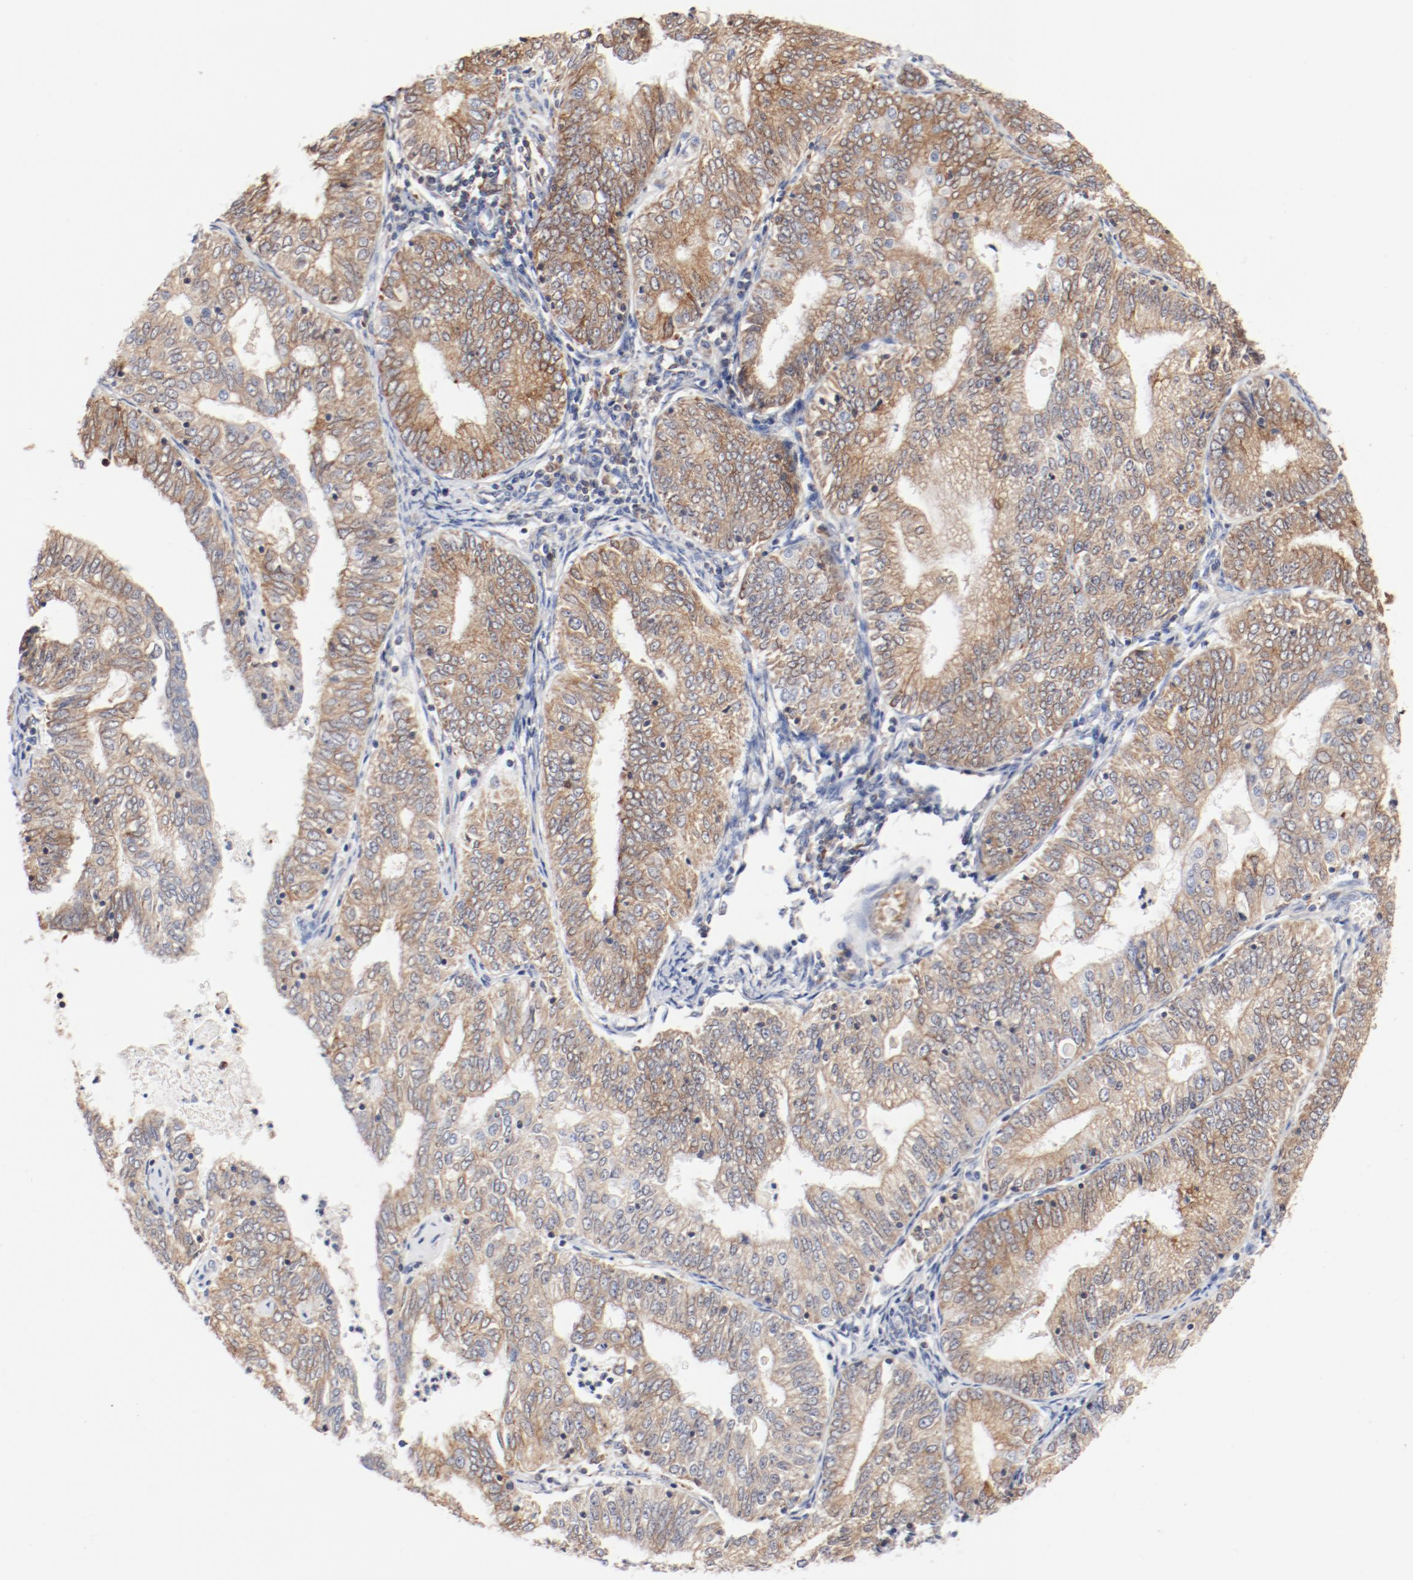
{"staining": {"intensity": "moderate", "quantity": ">75%", "location": "cytoplasmic/membranous"}, "tissue": "endometrial cancer", "cell_type": "Tumor cells", "image_type": "cancer", "snomed": [{"axis": "morphology", "description": "Adenocarcinoma, NOS"}, {"axis": "topography", "description": "Endometrium"}], "caption": "Moderate cytoplasmic/membranous protein expression is present in about >75% of tumor cells in adenocarcinoma (endometrial).", "gene": "PDPK1", "patient": {"sex": "female", "age": 69}}